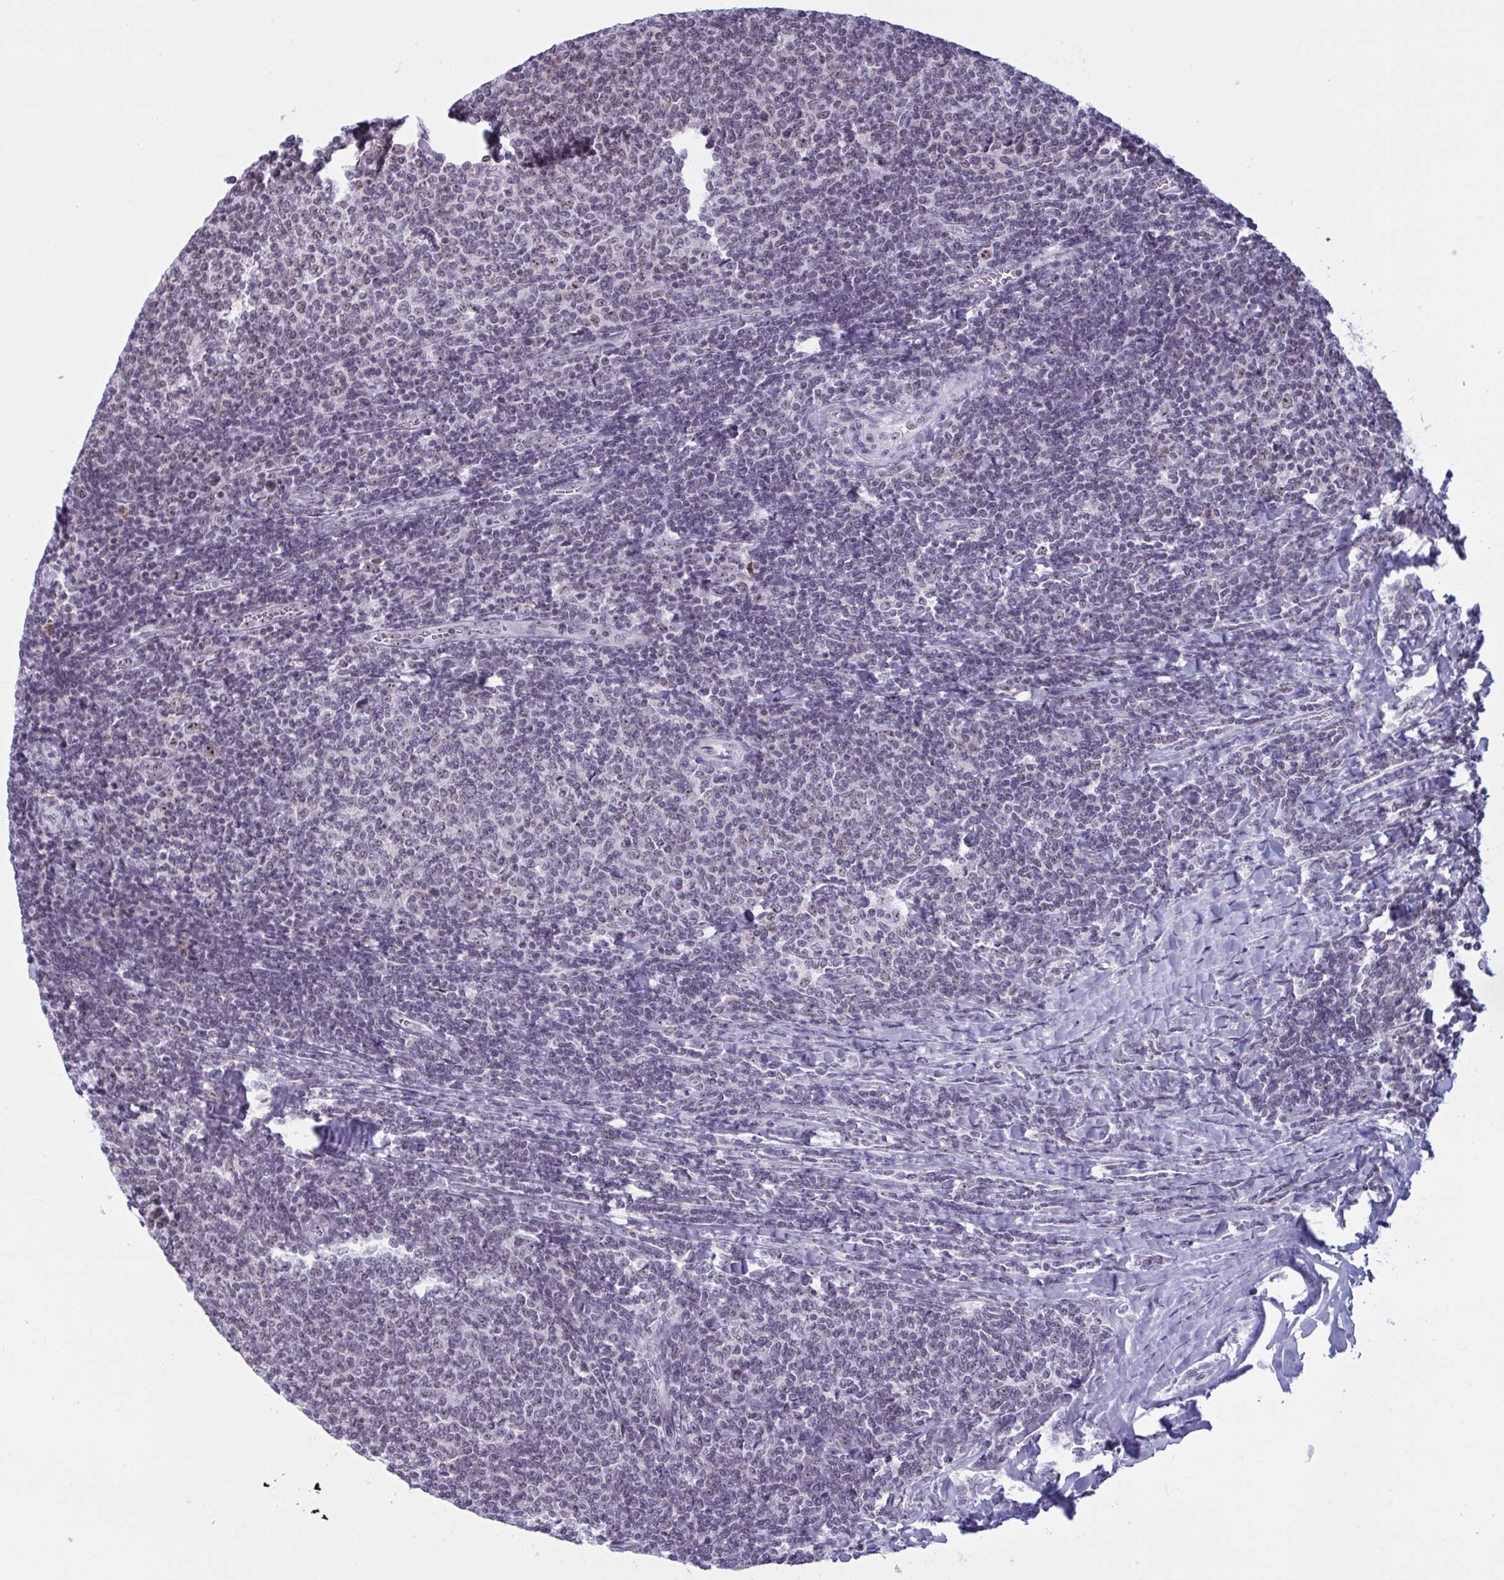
{"staining": {"intensity": "negative", "quantity": "none", "location": "none"}, "tissue": "lymphoma", "cell_type": "Tumor cells", "image_type": "cancer", "snomed": [{"axis": "morphology", "description": "Malignant lymphoma, non-Hodgkin's type, Low grade"}, {"axis": "topography", "description": "Lymph node"}], "caption": "Tumor cells show no significant protein positivity in lymphoma.", "gene": "TGM6", "patient": {"sex": "male", "age": 52}}